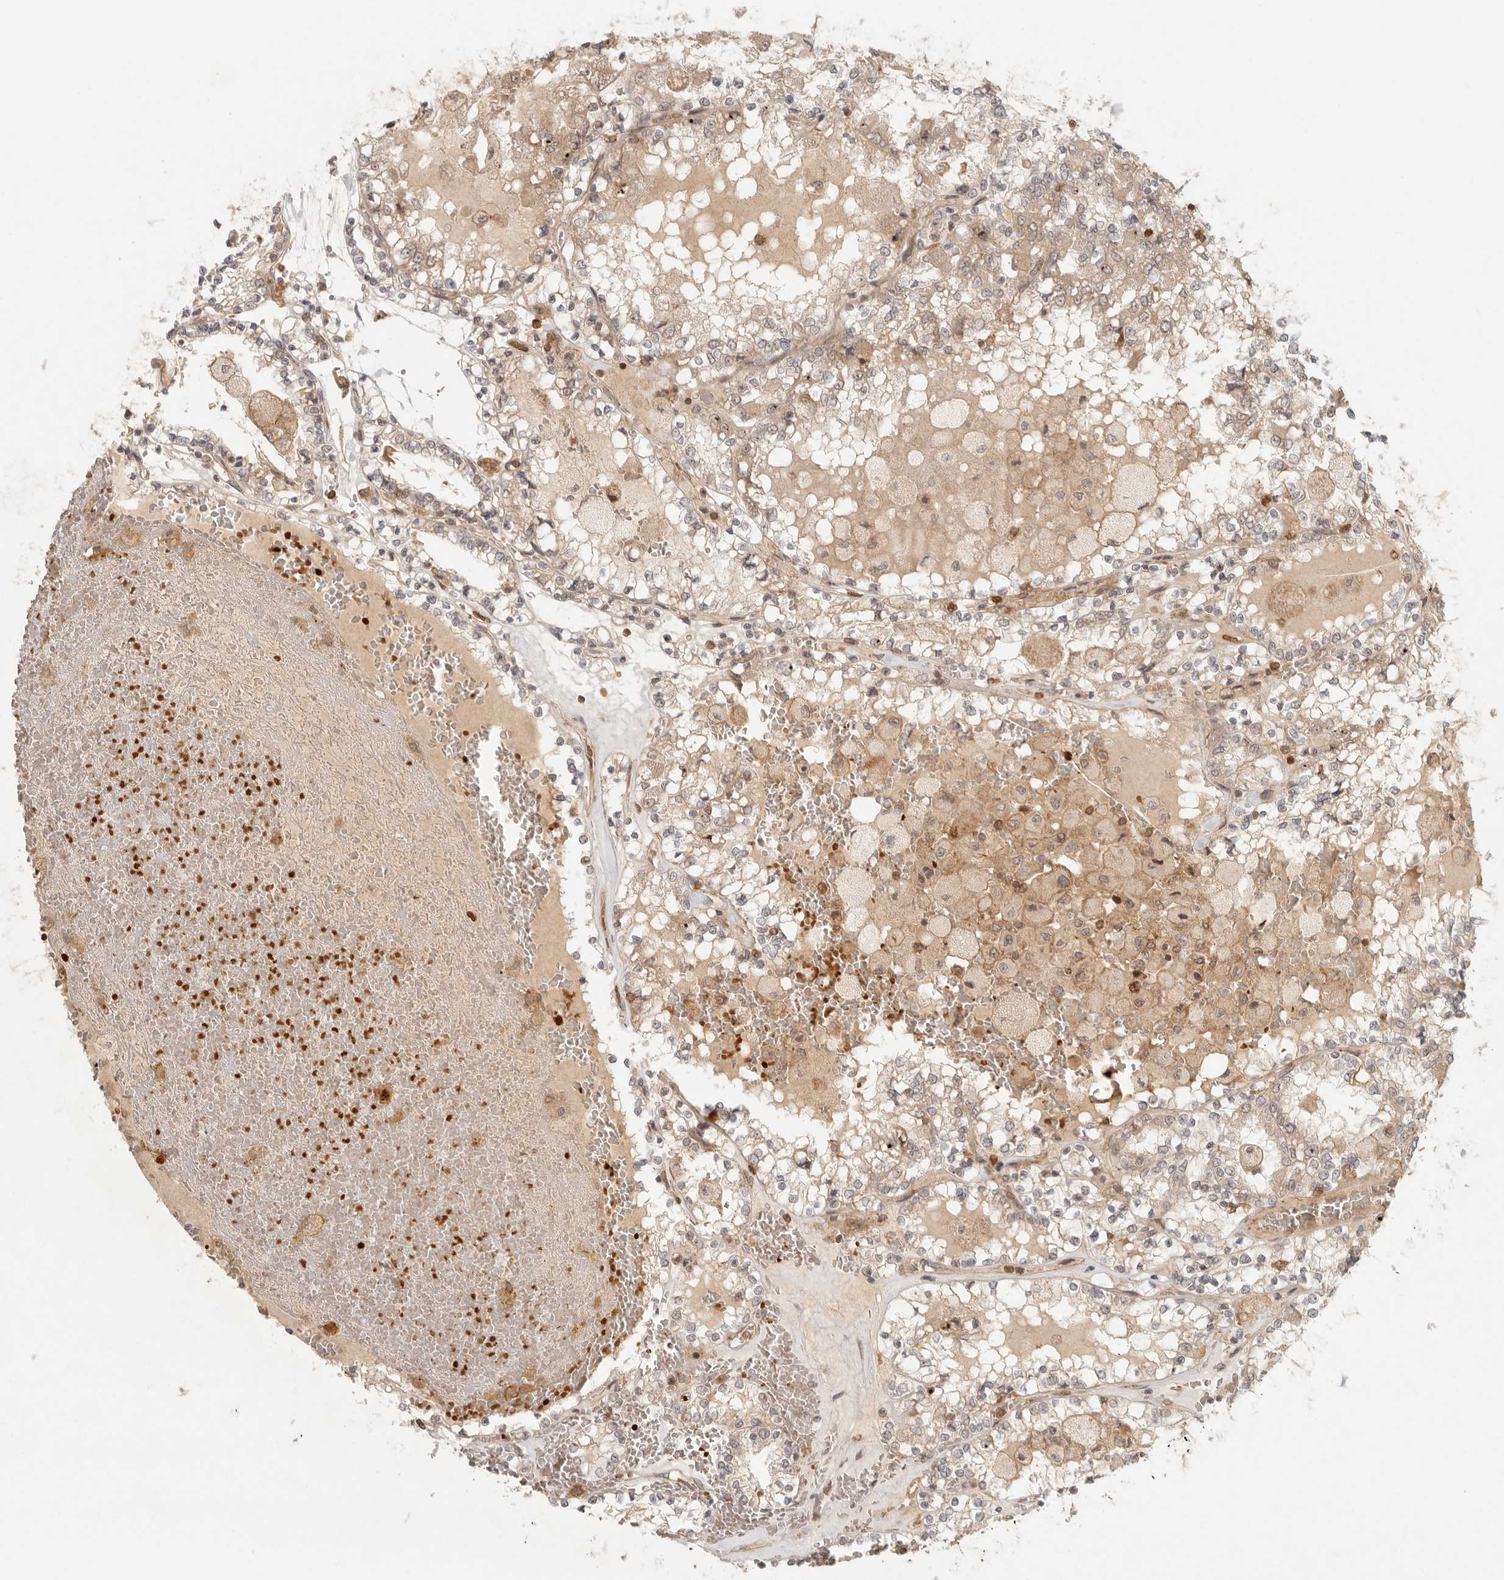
{"staining": {"intensity": "weak", "quantity": ">75%", "location": "cytoplasmic/membranous"}, "tissue": "renal cancer", "cell_type": "Tumor cells", "image_type": "cancer", "snomed": [{"axis": "morphology", "description": "Adenocarcinoma, NOS"}, {"axis": "topography", "description": "Kidney"}], "caption": "The image reveals a brown stain indicating the presence of a protein in the cytoplasmic/membranous of tumor cells in renal adenocarcinoma. Using DAB (3,3'-diaminobenzidine) (brown) and hematoxylin (blue) stains, captured at high magnification using brightfield microscopy.", "gene": "AHDC1", "patient": {"sex": "female", "age": 56}}